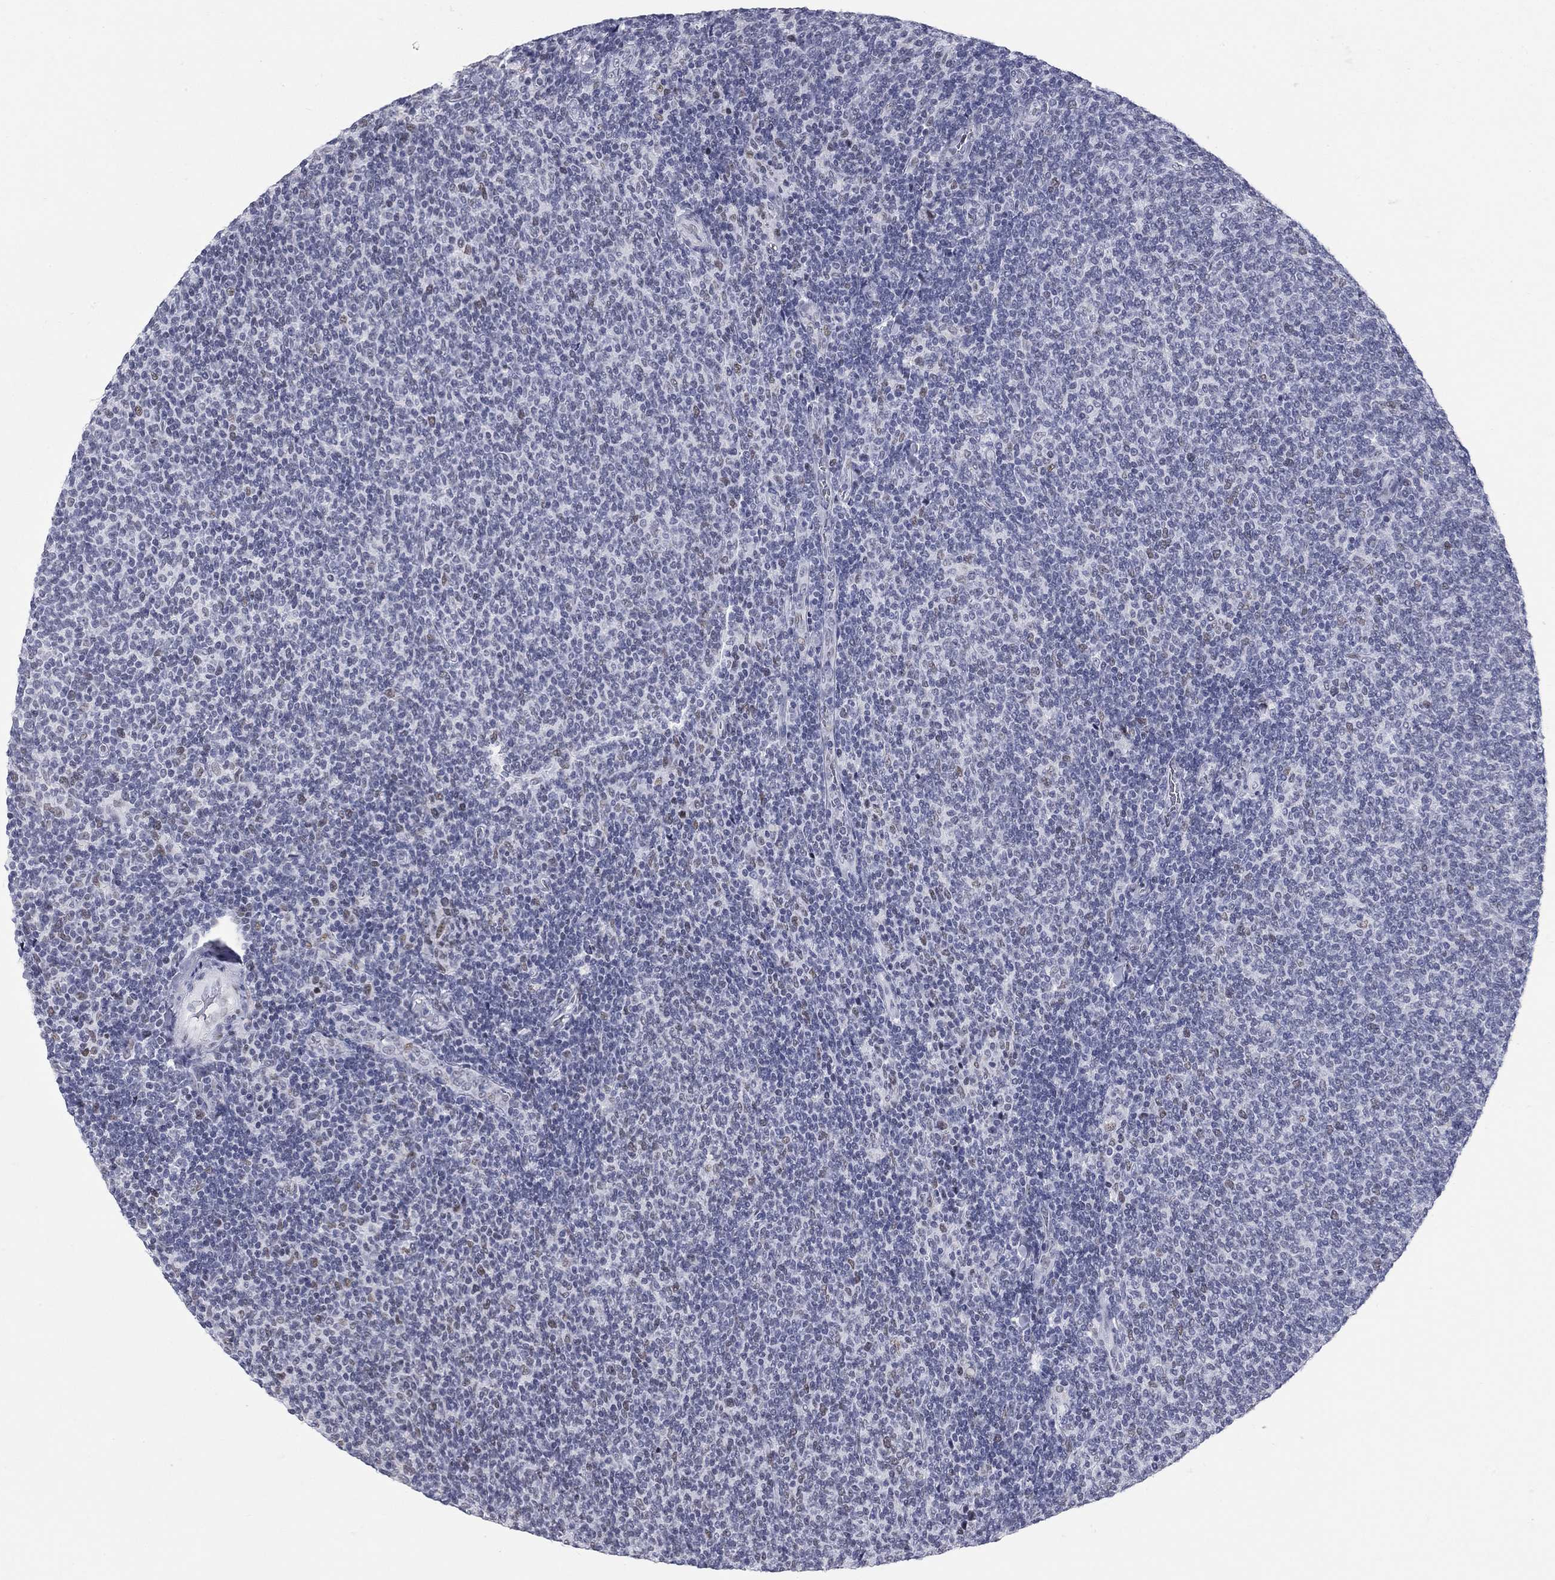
{"staining": {"intensity": "negative", "quantity": "none", "location": "none"}, "tissue": "lymphoma", "cell_type": "Tumor cells", "image_type": "cancer", "snomed": [{"axis": "morphology", "description": "Malignant lymphoma, non-Hodgkin's type, Low grade"}, {"axis": "topography", "description": "Lymph node"}], "caption": "DAB (3,3'-diaminobenzidine) immunohistochemical staining of human low-grade malignant lymphoma, non-Hodgkin's type demonstrates no significant expression in tumor cells.", "gene": "ASF1B", "patient": {"sex": "male", "age": 52}}